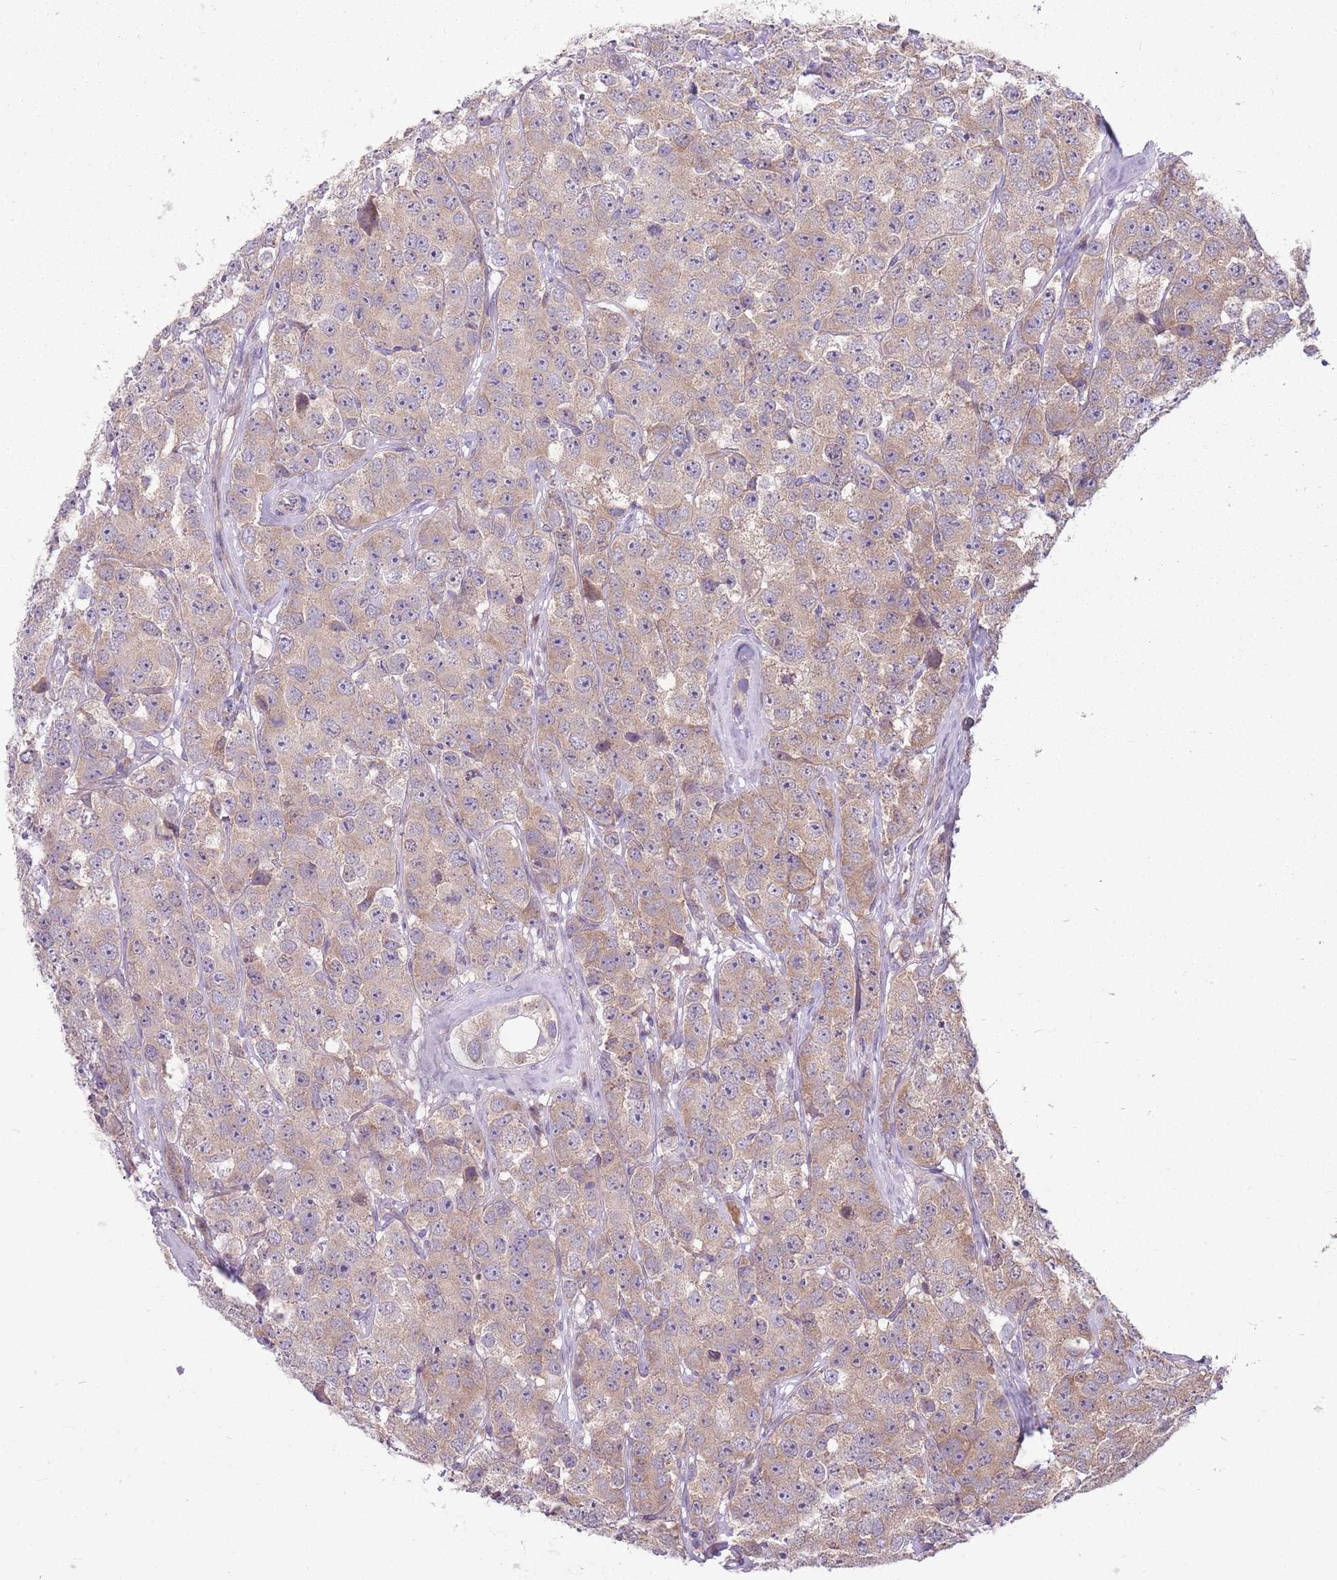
{"staining": {"intensity": "weak", "quantity": ">75%", "location": "cytoplasmic/membranous"}, "tissue": "testis cancer", "cell_type": "Tumor cells", "image_type": "cancer", "snomed": [{"axis": "morphology", "description": "Seminoma, NOS"}, {"axis": "topography", "description": "Testis"}], "caption": "Testis cancer (seminoma) tissue shows weak cytoplasmic/membranous expression in about >75% of tumor cells The staining was performed using DAB (3,3'-diaminobenzidine) to visualize the protein expression in brown, while the nuclei were stained in blue with hematoxylin (Magnification: 20x).", "gene": "PPP1R27", "patient": {"sex": "male", "age": 28}}